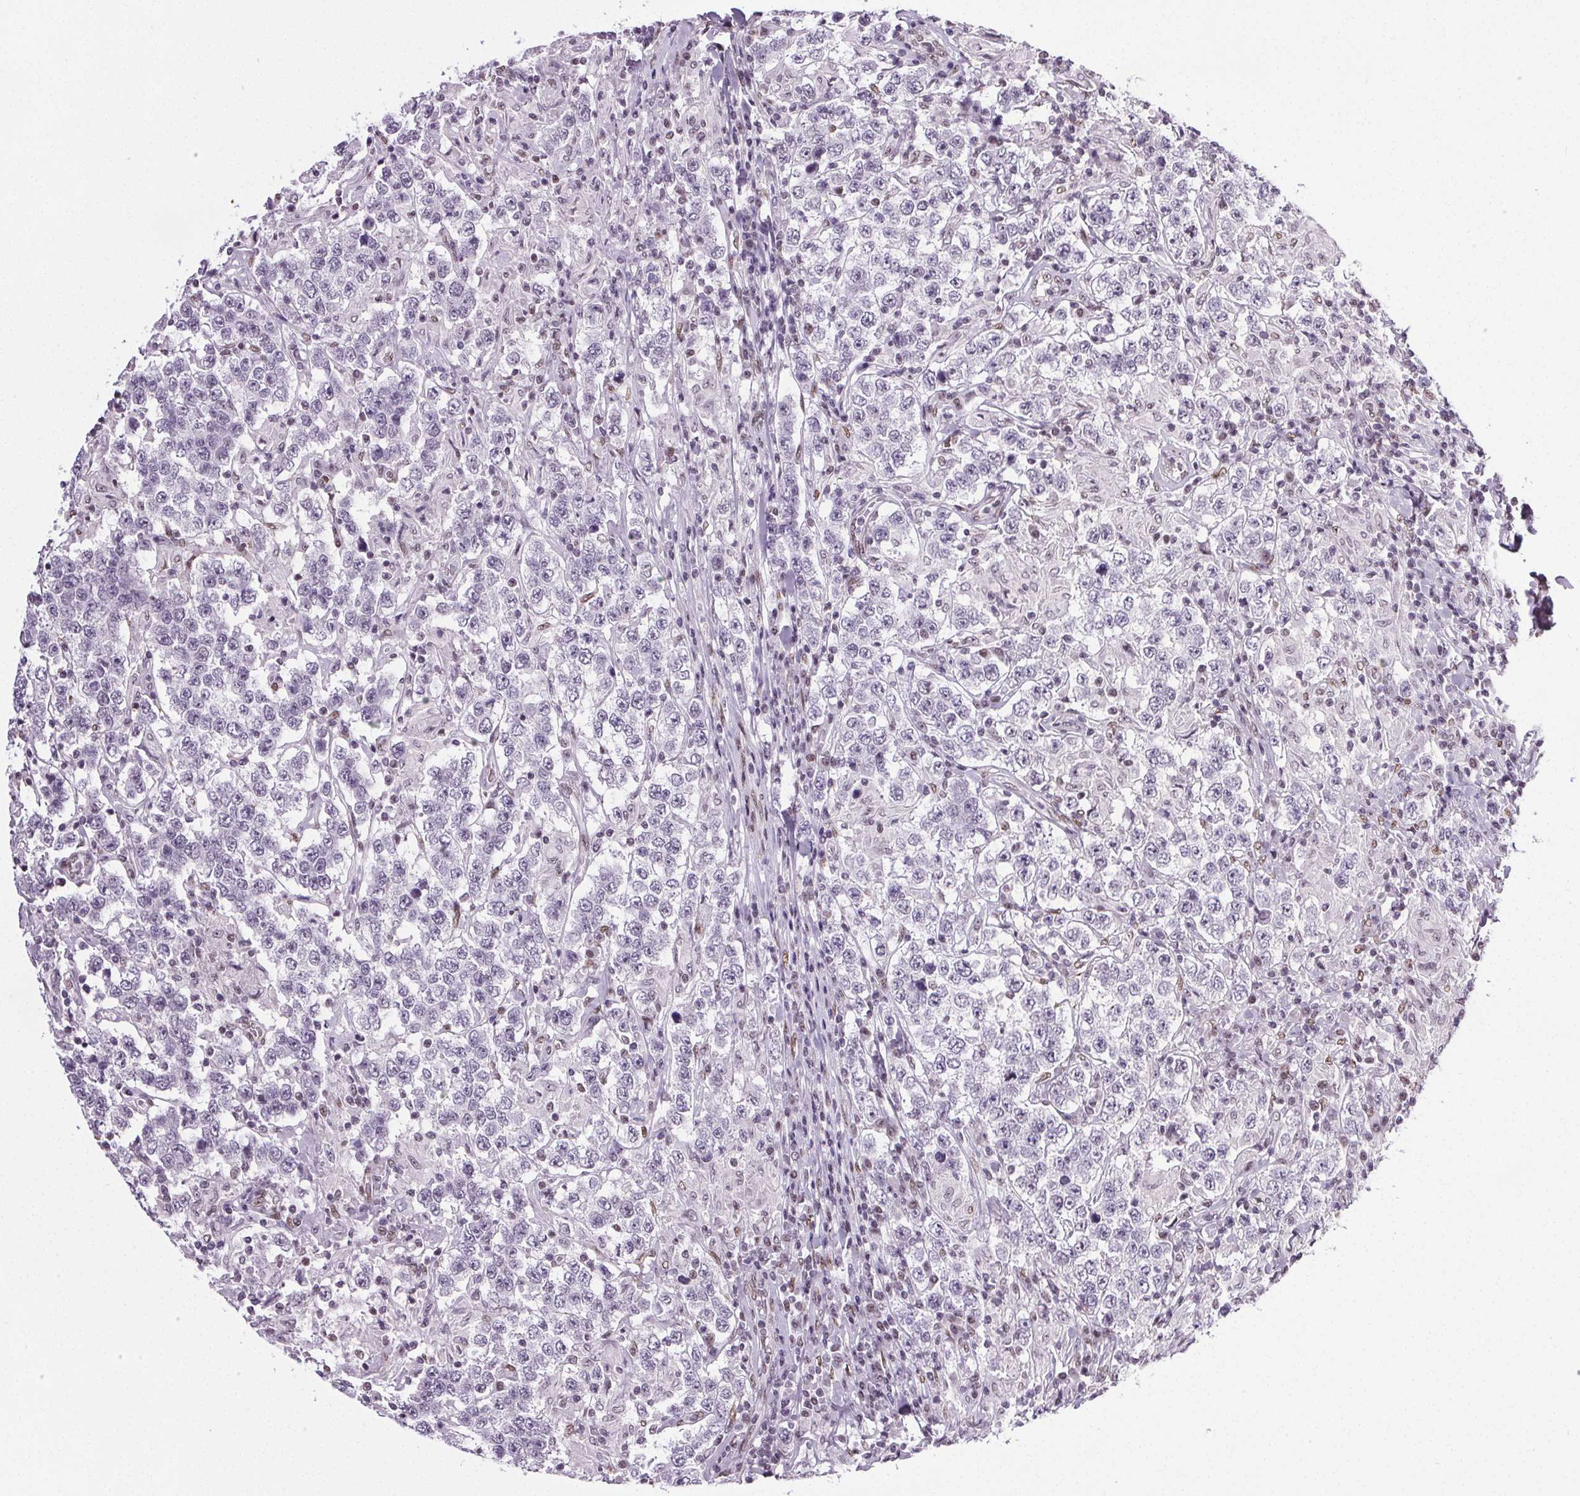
{"staining": {"intensity": "negative", "quantity": "none", "location": "none"}, "tissue": "testis cancer", "cell_type": "Tumor cells", "image_type": "cancer", "snomed": [{"axis": "morphology", "description": "Seminoma, NOS"}, {"axis": "morphology", "description": "Carcinoma, Embryonal, NOS"}, {"axis": "topography", "description": "Testis"}], "caption": "Protein analysis of testis cancer (embryonal carcinoma) demonstrates no significant staining in tumor cells.", "gene": "GP6", "patient": {"sex": "male", "age": 41}}